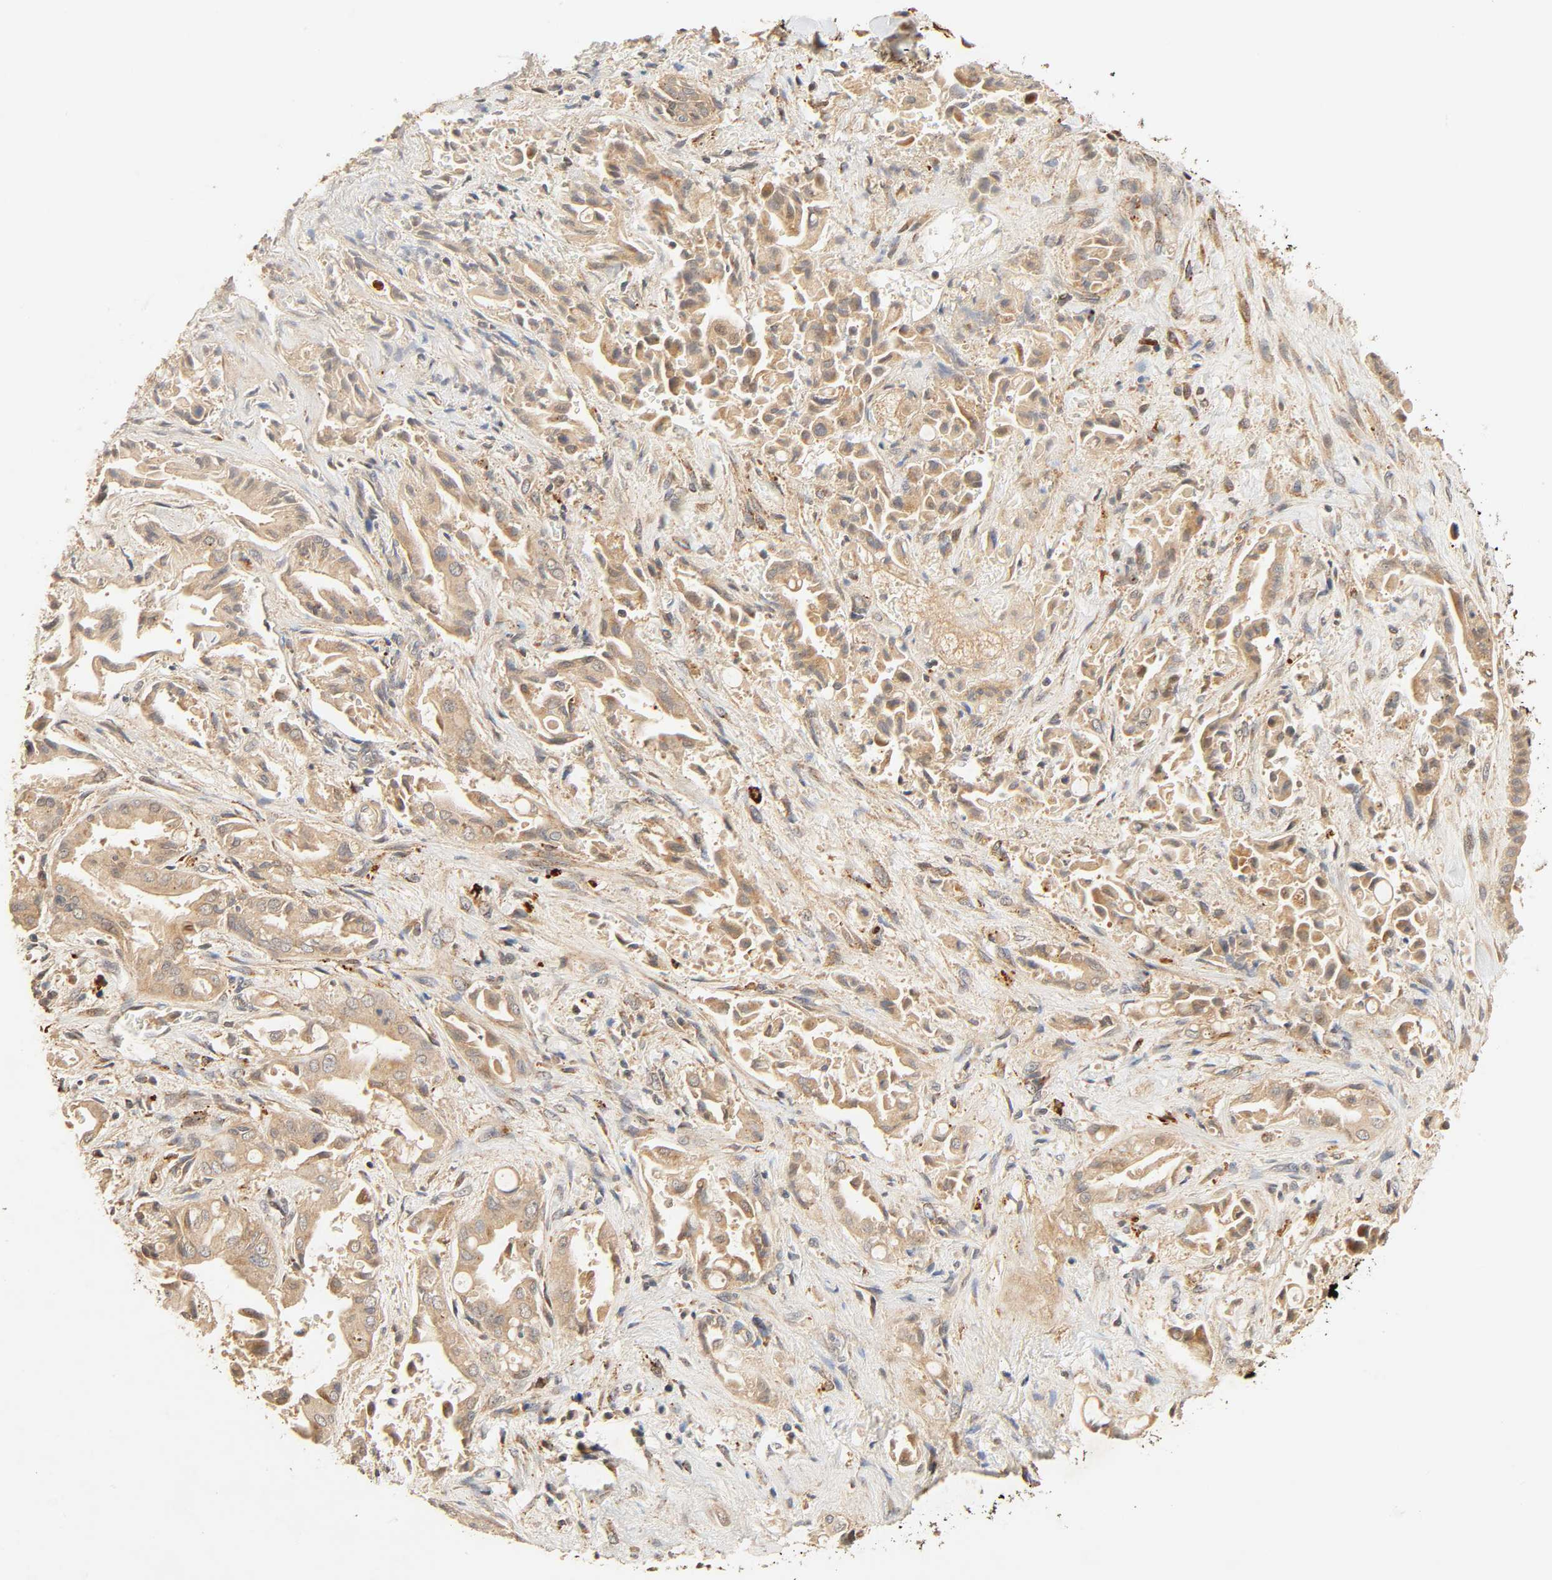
{"staining": {"intensity": "moderate", "quantity": ">75%", "location": "cytoplasmic/membranous"}, "tissue": "liver cancer", "cell_type": "Tumor cells", "image_type": "cancer", "snomed": [{"axis": "morphology", "description": "Cholangiocarcinoma"}, {"axis": "topography", "description": "Liver"}], "caption": "This is an image of immunohistochemistry staining of liver cholangiocarcinoma, which shows moderate expression in the cytoplasmic/membranous of tumor cells.", "gene": "MAPK6", "patient": {"sex": "male", "age": 58}}